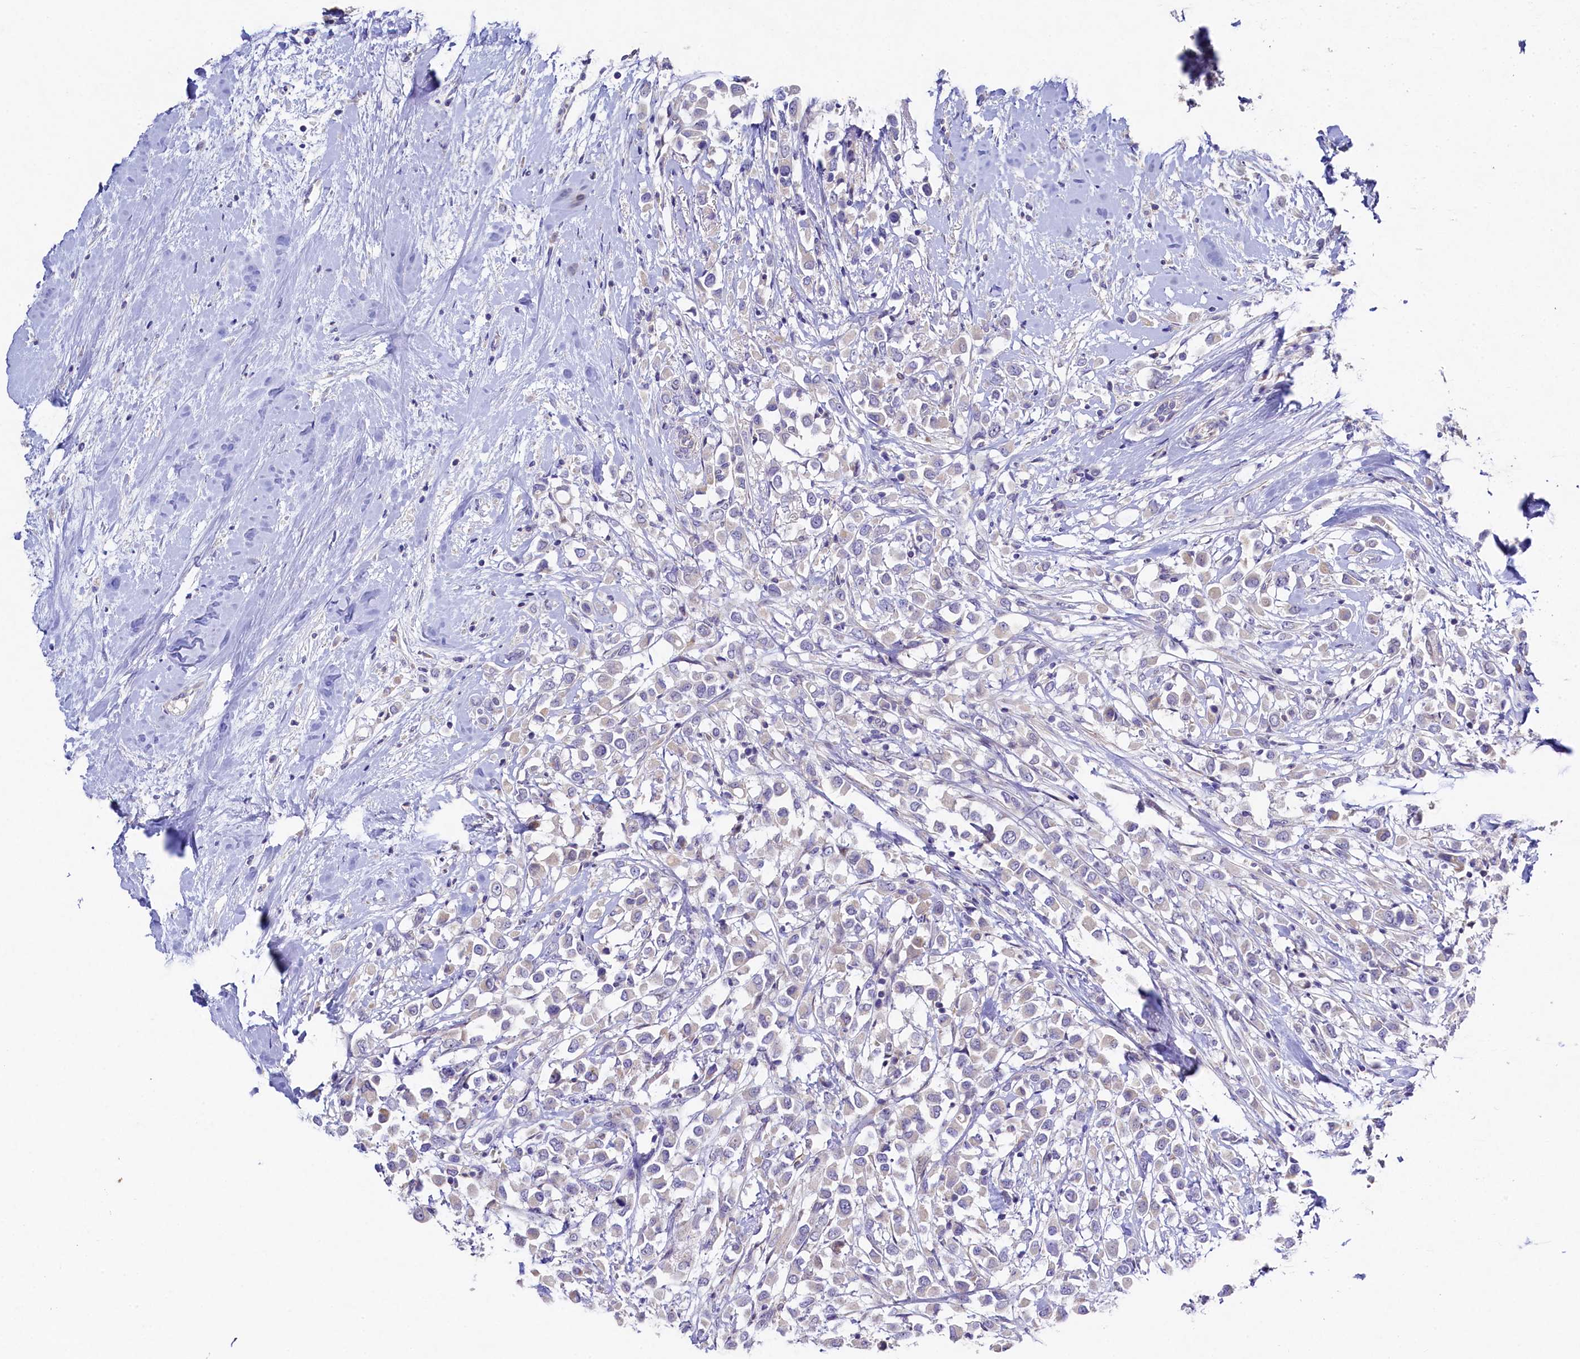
{"staining": {"intensity": "negative", "quantity": "none", "location": "none"}, "tissue": "breast cancer", "cell_type": "Tumor cells", "image_type": "cancer", "snomed": [{"axis": "morphology", "description": "Duct carcinoma"}, {"axis": "topography", "description": "Breast"}], "caption": "Immunohistochemistry photomicrograph of intraductal carcinoma (breast) stained for a protein (brown), which exhibits no staining in tumor cells.", "gene": "FXYD6", "patient": {"sex": "female", "age": 87}}